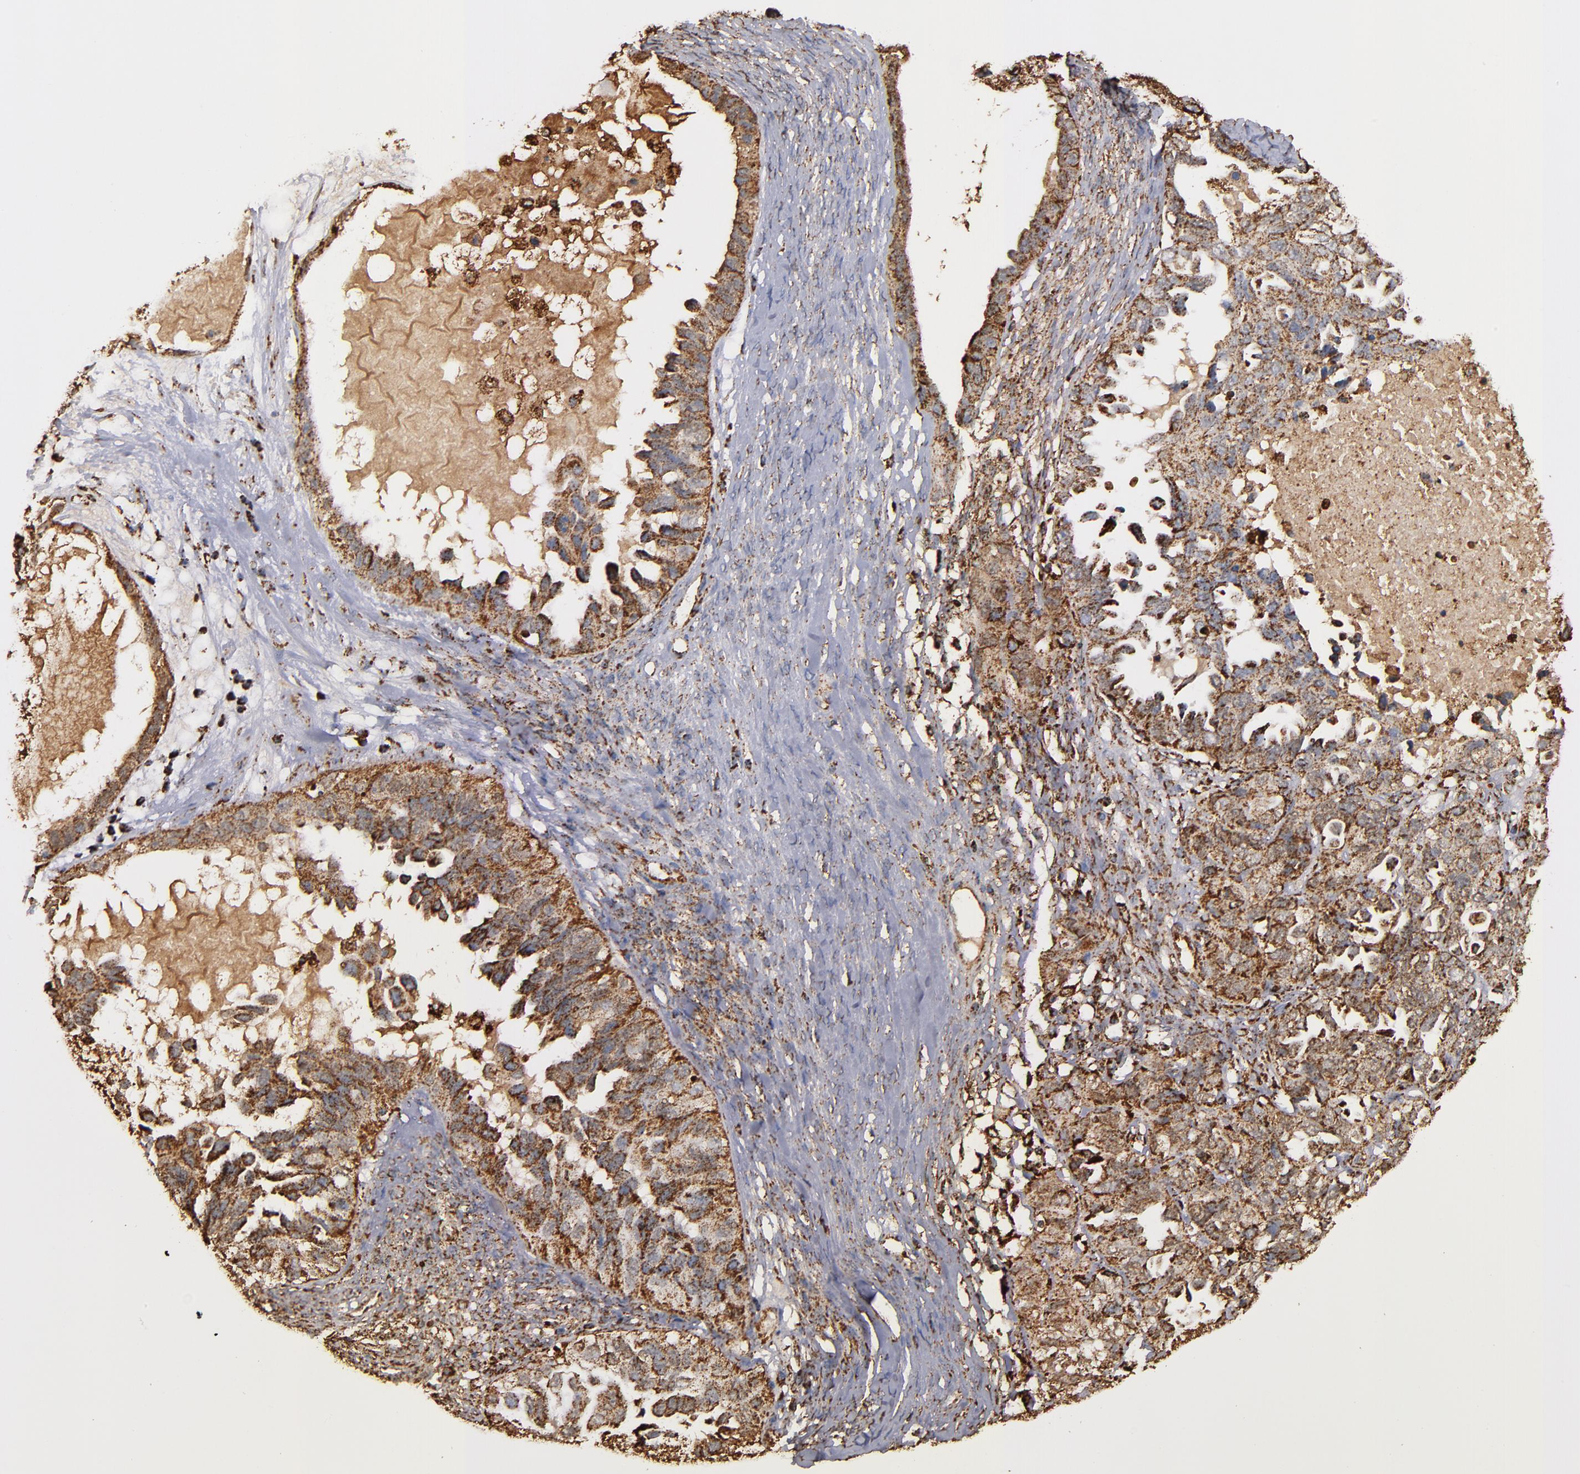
{"staining": {"intensity": "moderate", "quantity": ">75%", "location": "cytoplasmic/membranous"}, "tissue": "ovarian cancer", "cell_type": "Tumor cells", "image_type": "cancer", "snomed": [{"axis": "morphology", "description": "Cystadenocarcinoma, serous, NOS"}, {"axis": "topography", "description": "Ovary"}], "caption": "Immunohistochemistry (IHC) of human ovarian serous cystadenocarcinoma demonstrates medium levels of moderate cytoplasmic/membranous positivity in approximately >75% of tumor cells.", "gene": "SOD2", "patient": {"sex": "female", "age": 82}}